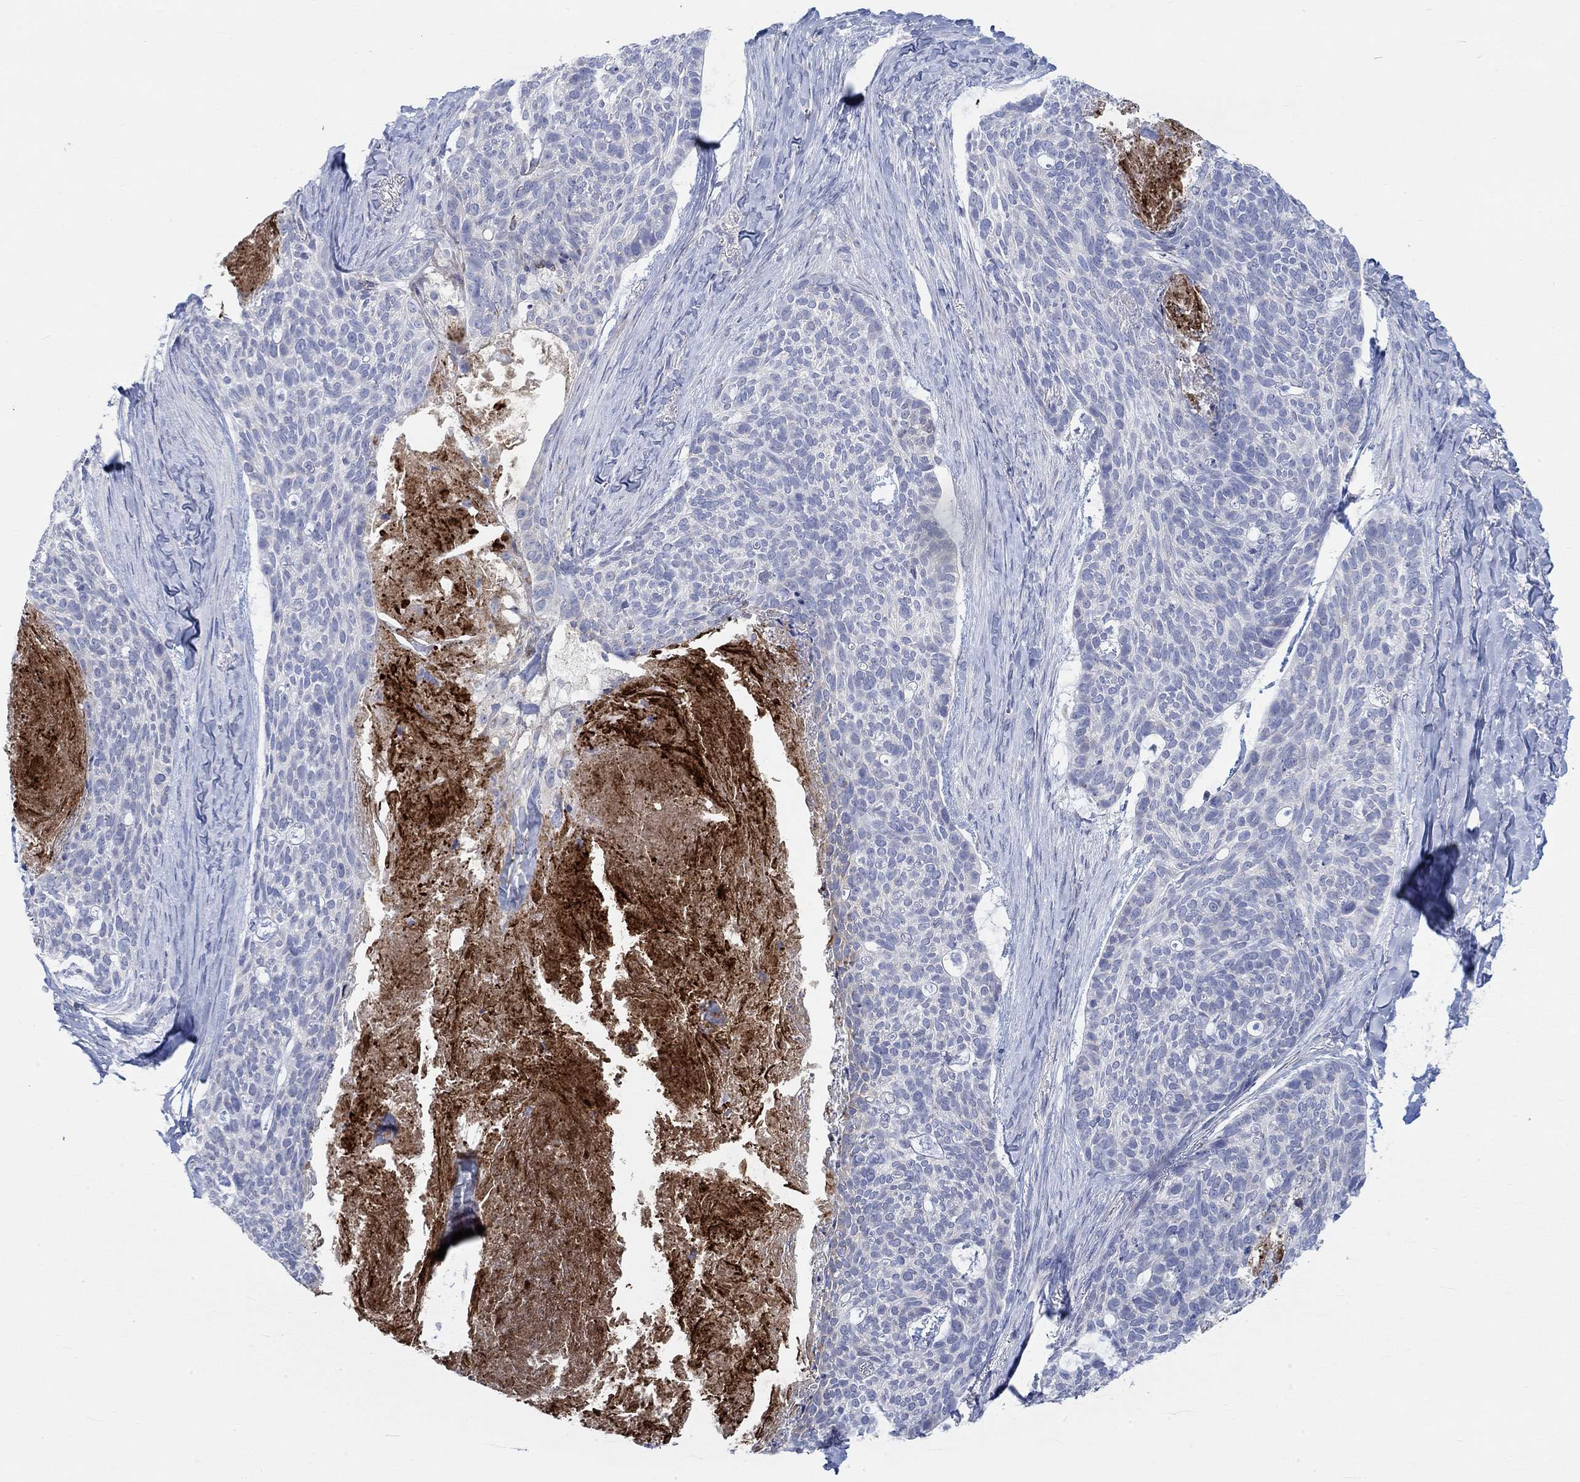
{"staining": {"intensity": "negative", "quantity": "none", "location": "none"}, "tissue": "skin cancer", "cell_type": "Tumor cells", "image_type": "cancer", "snomed": [{"axis": "morphology", "description": "Basal cell carcinoma"}, {"axis": "topography", "description": "Skin"}], "caption": "Skin cancer (basal cell carcinoma) was stained to show a protein in brown. There is no significant expression in tumor cells. (Immunohistochemistry, brightfield microscopy, high magnification).", "gene": "NAV3", "patient": {"sex": "female", "age": 69}}